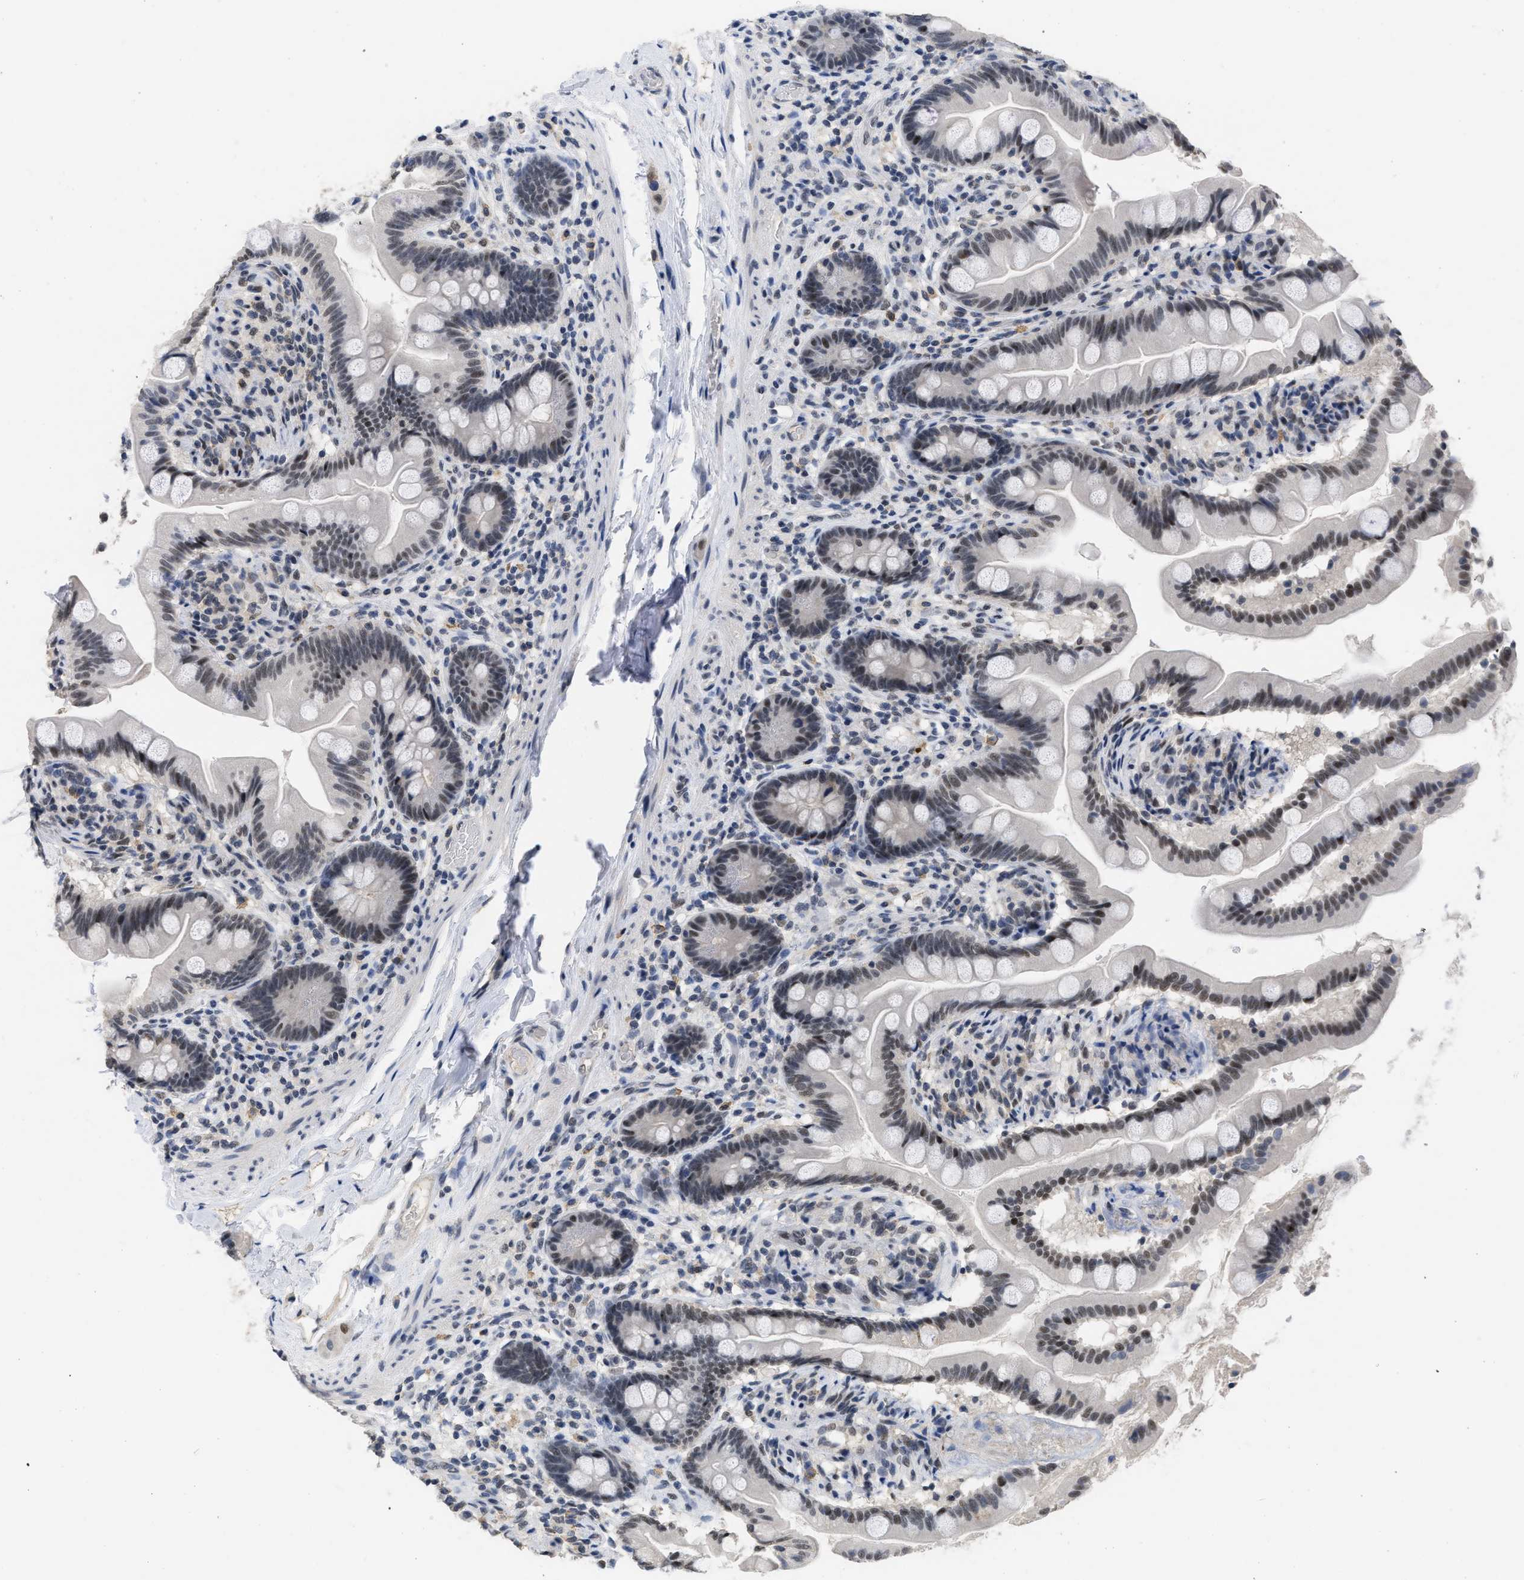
{"staining": {"intensity": "weak", "quantity": ">75%", "location": "nuclear"}, "tissue": "small intestine", "cell_type": "Glandular cells", "image_type": "normal", "snomed": [{"axis": "morphology", "description": "Normal tissue, NOS"}, {"axis": "topography", "description": "Small intestine"}], "caption": "Glandular cells exhibit low levels of weak nuclear expression in approximately >75% of cells in benign small intestine.", "gene": "GGNBP2", "patient": {"sex": "female", "age": 56}}